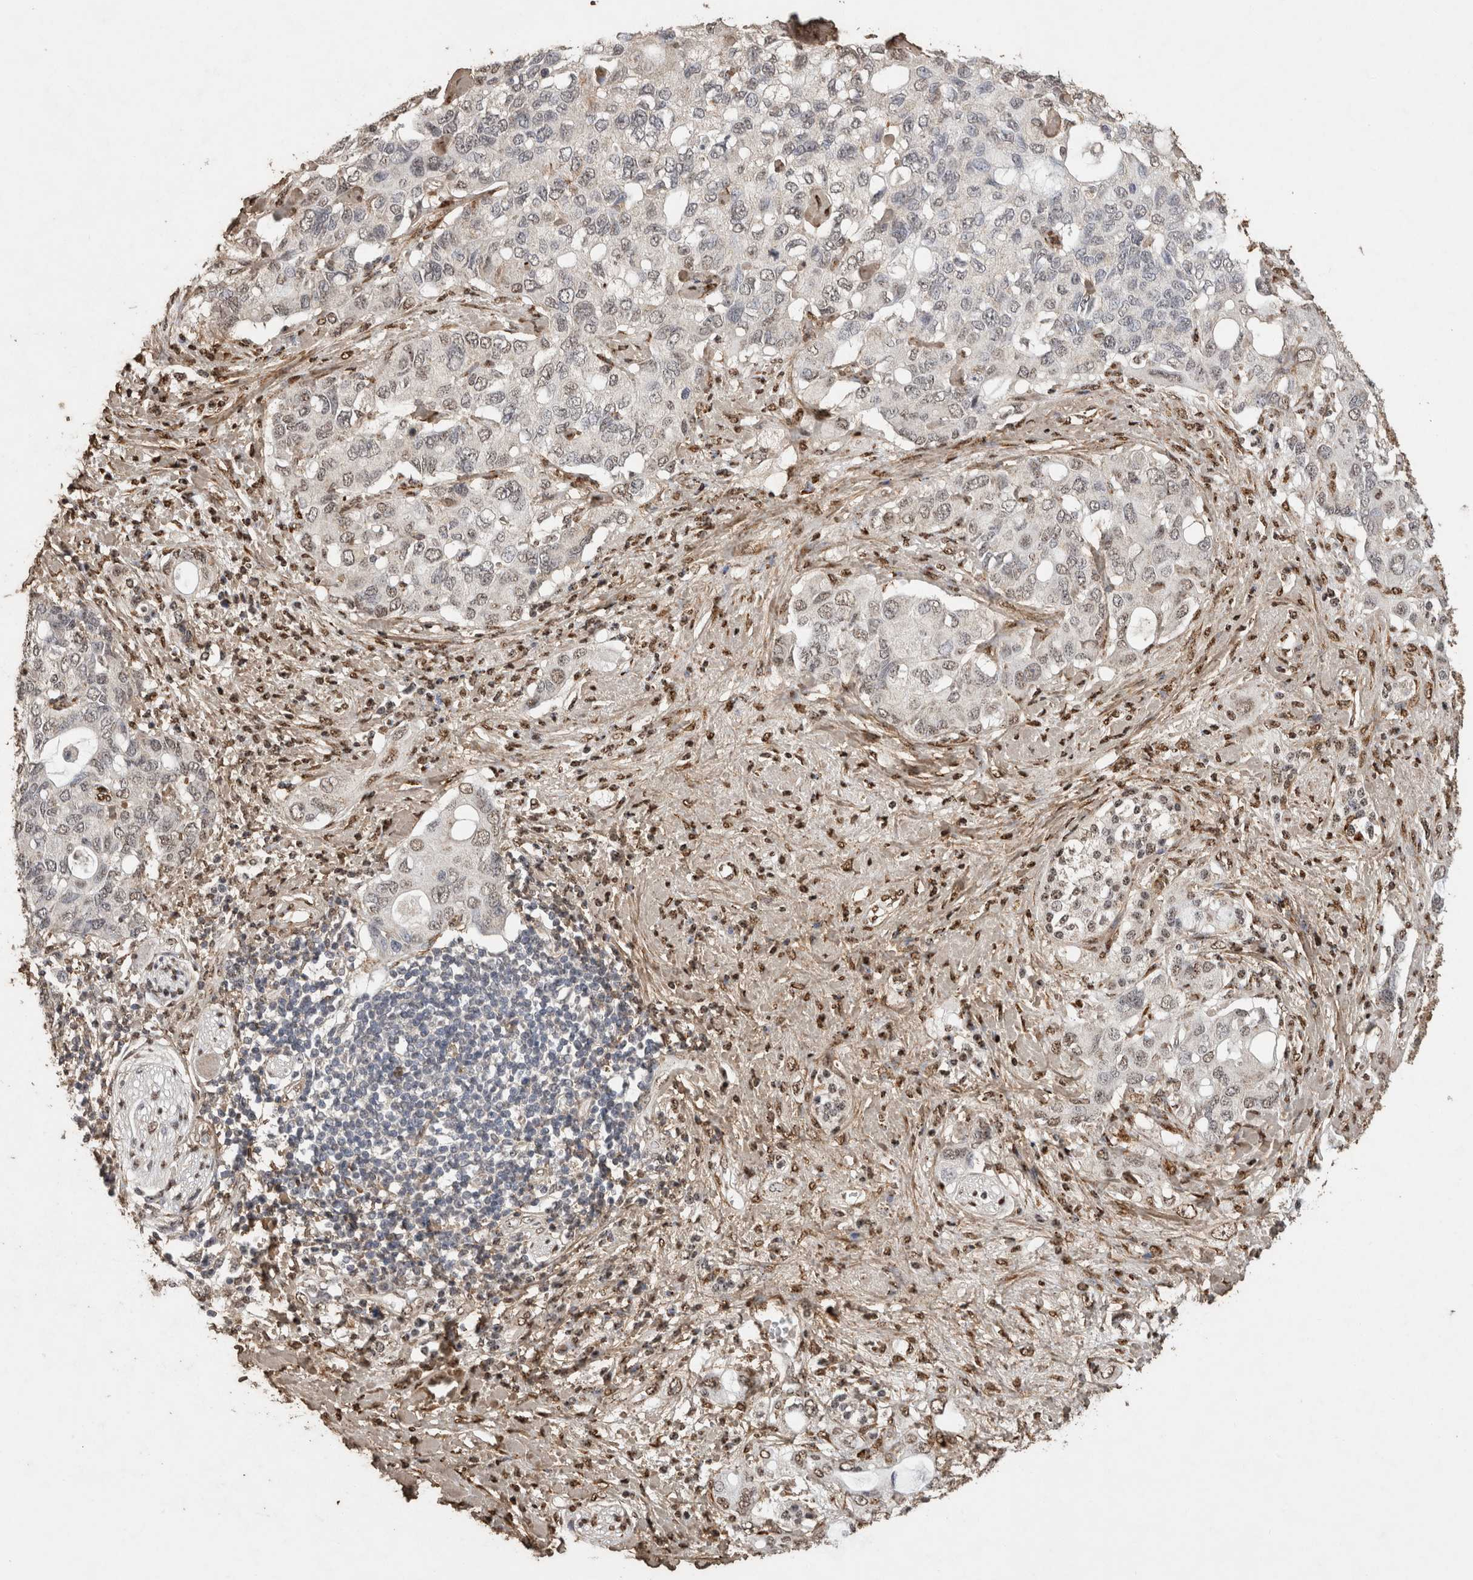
{"staining": {"intensity": "negative", "quantity": "none", "location": "none"}, "tissue": "pancreatic cancer", "cell_type": "Tumor cells", "image_type": "cancer", "snomed": [{"axis": "morphology", "description": "Adenocarcinoma, NOS"}, {"axis": "topography", "description": "Pancreas"}], "caption": "Histopathology image shows no significant protein expression in tumor cells of pancreatic cancer (adenocarcinoma).", "gene": "C1QTNF5", "patient": {"sex": "female", "age": 56}}